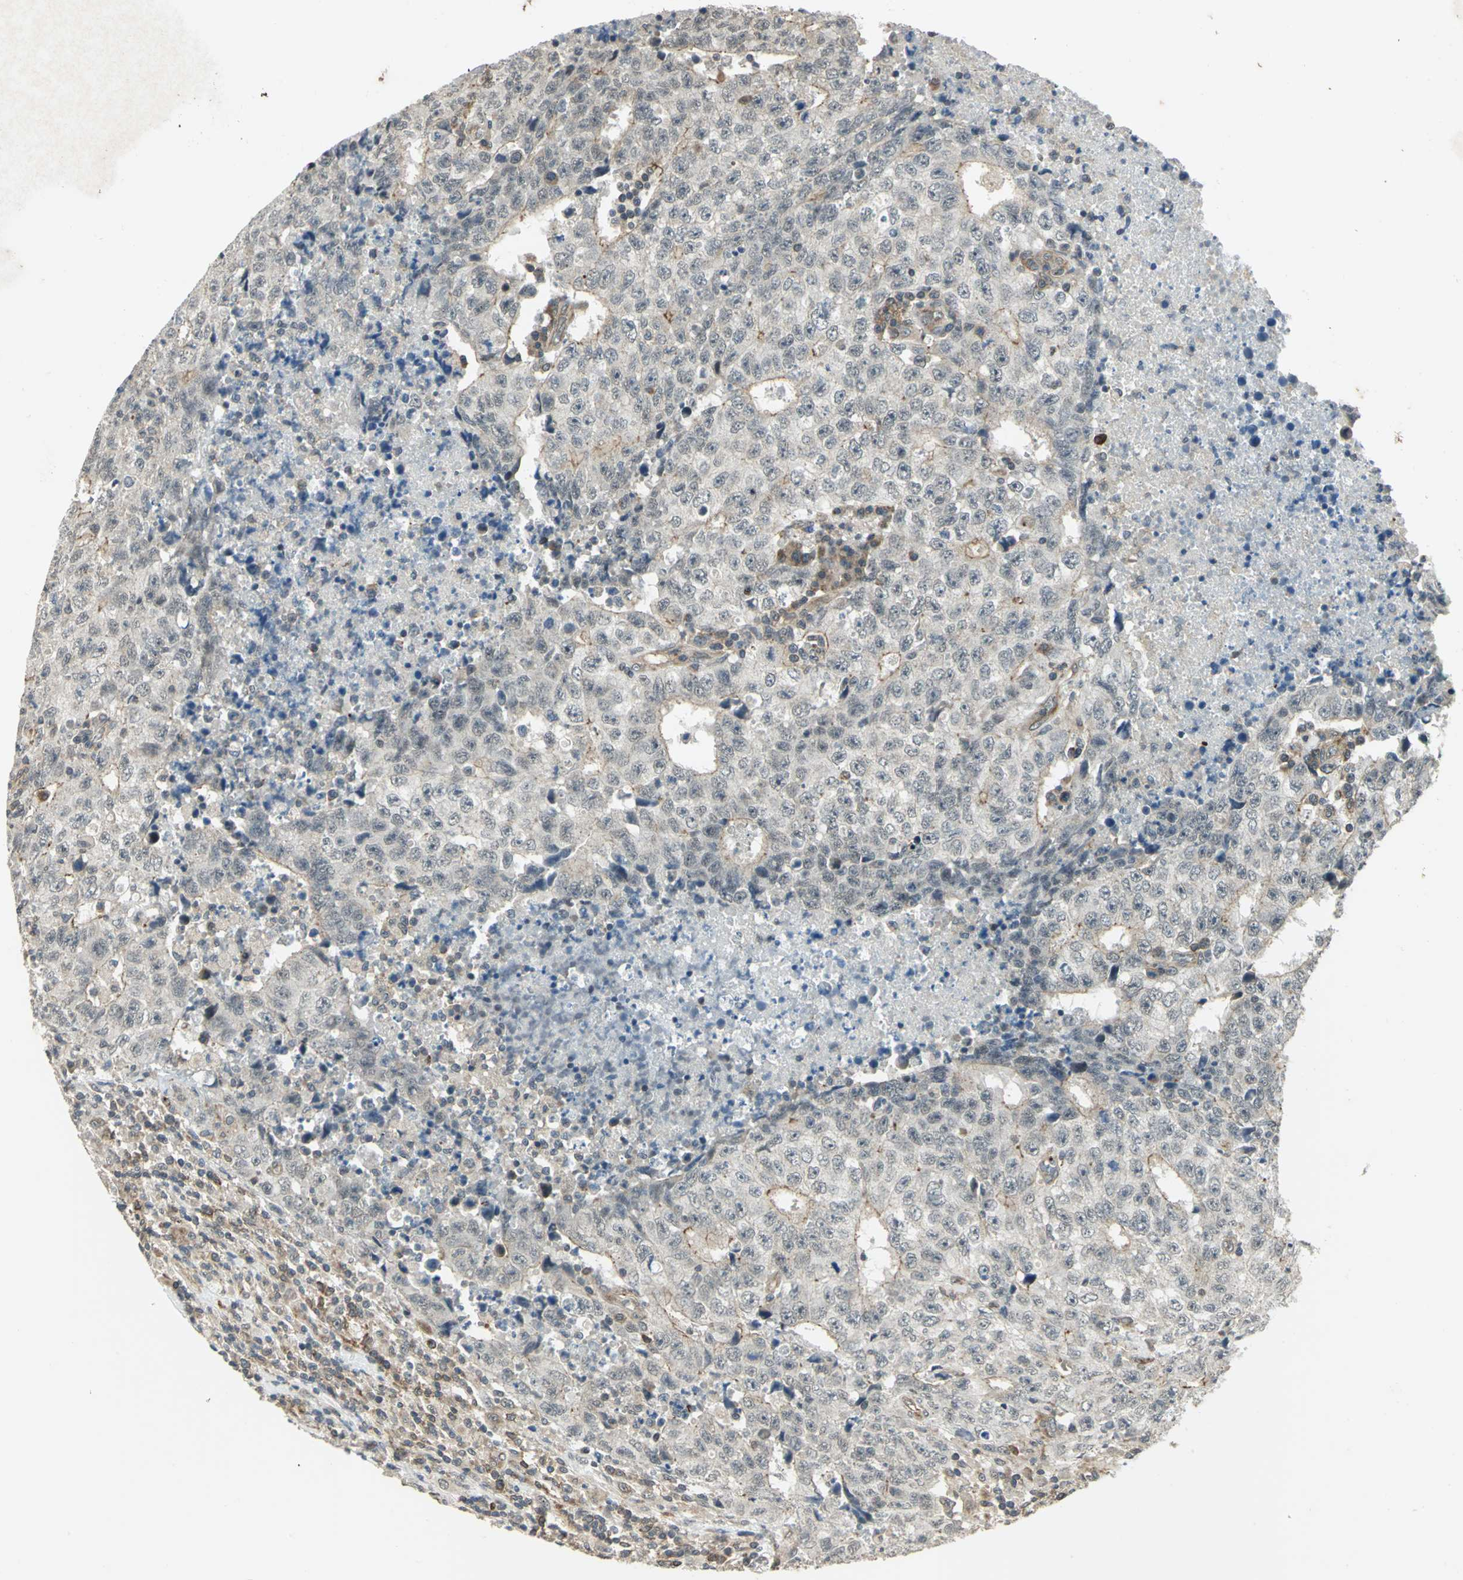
{"staining": {"intensity": "weak", "quantity": "25%-75%", "location": "cytoplasmic/membranous"}, "tissue": "testis cancer", "cell_type": "Tumor cells", "image_type": "cancer", "snomed": [{"axis": "morphology", "description": "Necrosis, NOS"}, {"axis": "morphology", "description": "Carcinoma, Embryonal, NOS"}, {"axis": "topography", "description": "Testis"}], "caption": "IHC of testis cancer demonstrates low levels of weak cytoplasmic/membranous staining in approximately 25%-75% of tumor cells. The staining is performed using DAB brown chromogen to label protein expression. The nuclei are counter-stained blue using hematoxylin.", "gene": "PLAGL2", "patient": {"sex": "male", "age": 19}}